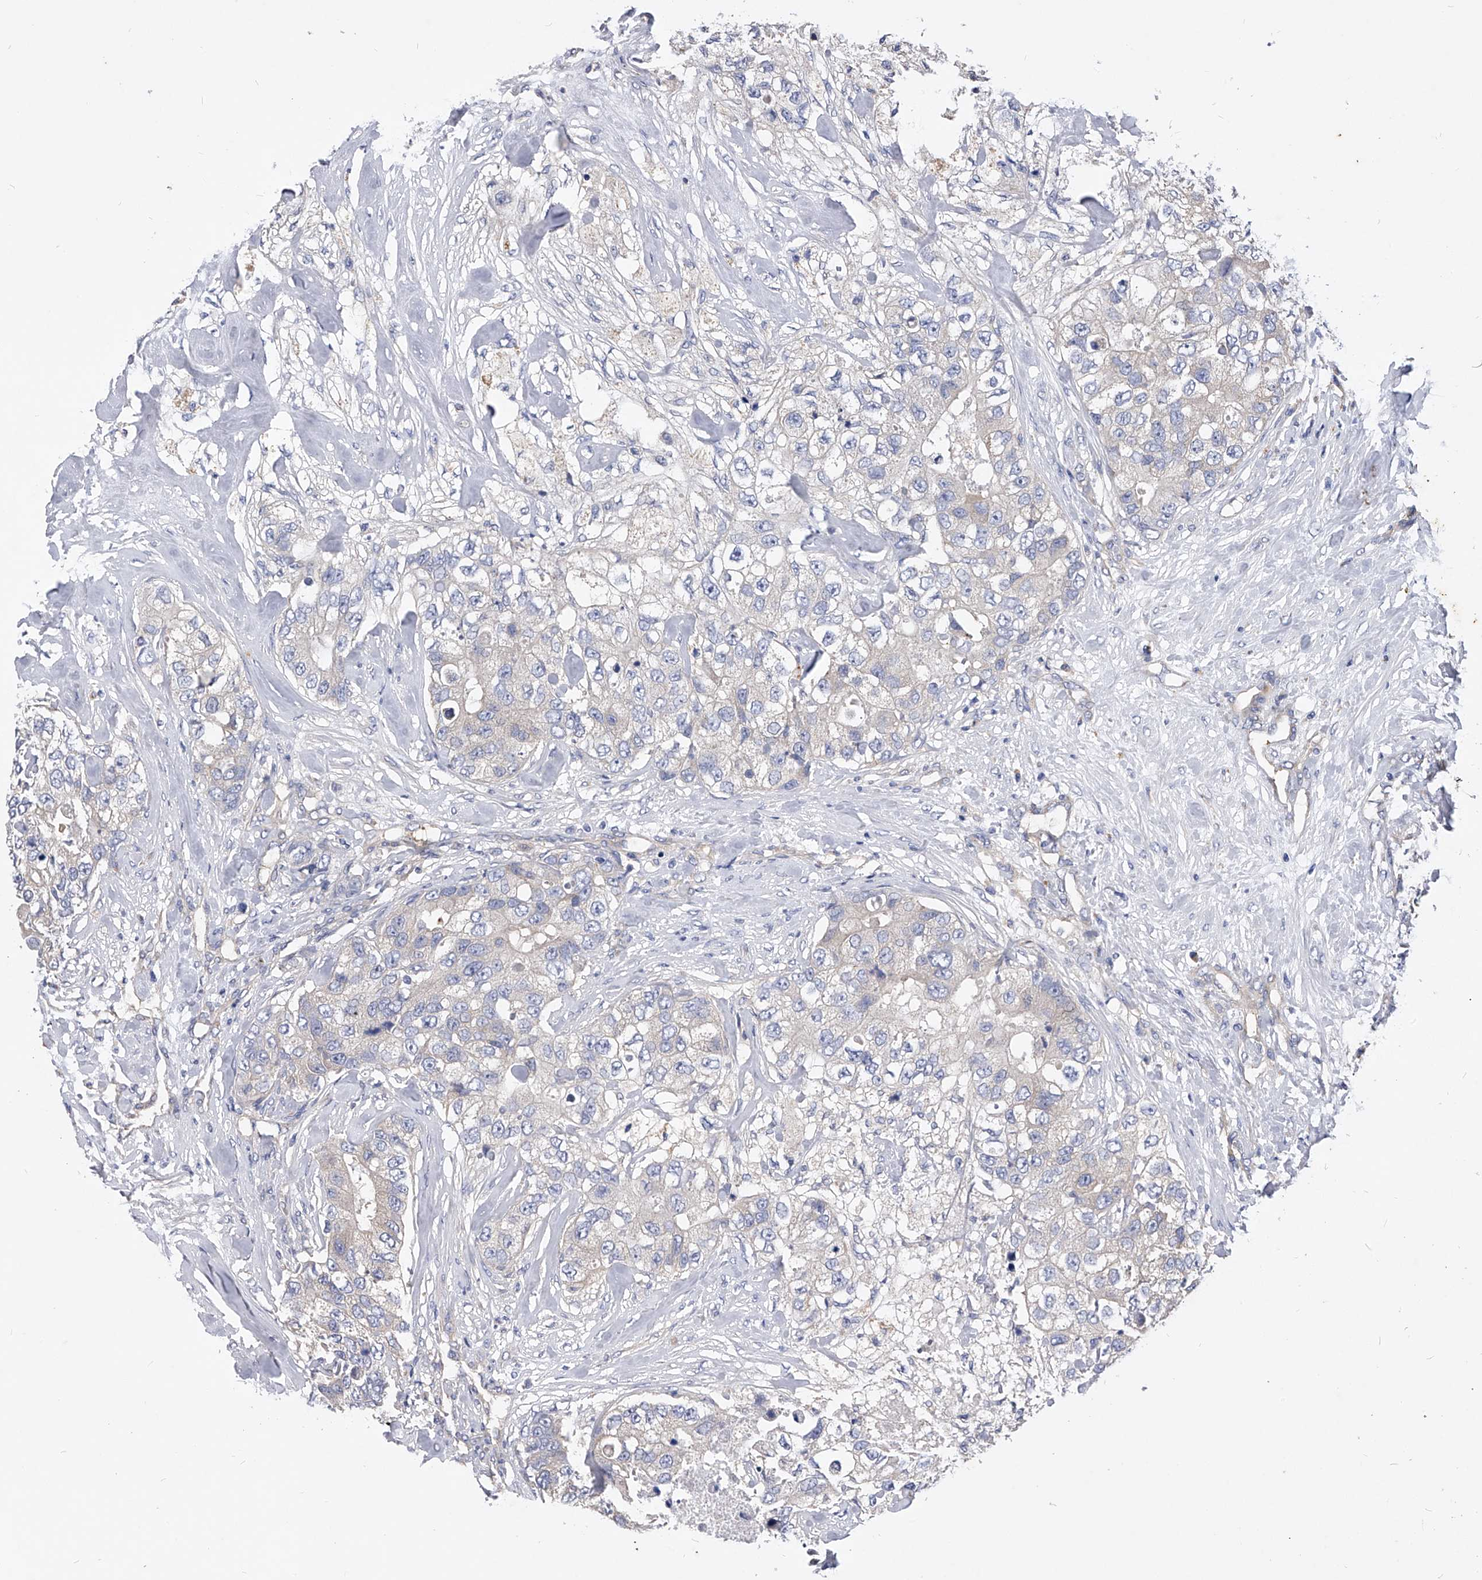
{"staining": {"intensity": "negative", "quantity": "none", "location": "none"}, "tissue": "breast cancer", "cell_type": "Tumor cells", "image_type": "cancer", "snomed": [{"axis": "morphology", "description": "Duct carcinoma"}, {"axis": "topography", "description": "Breast"}], "caption": "An immunohistochemistry (IHC) image of breast cancer (intraductal carcinoma) is shown. There is no staining in tumor cells of breast cancer (intraductal carcinoma).", "gene": "PPP5C", "patient": {"sex": "female", "age": 62}}